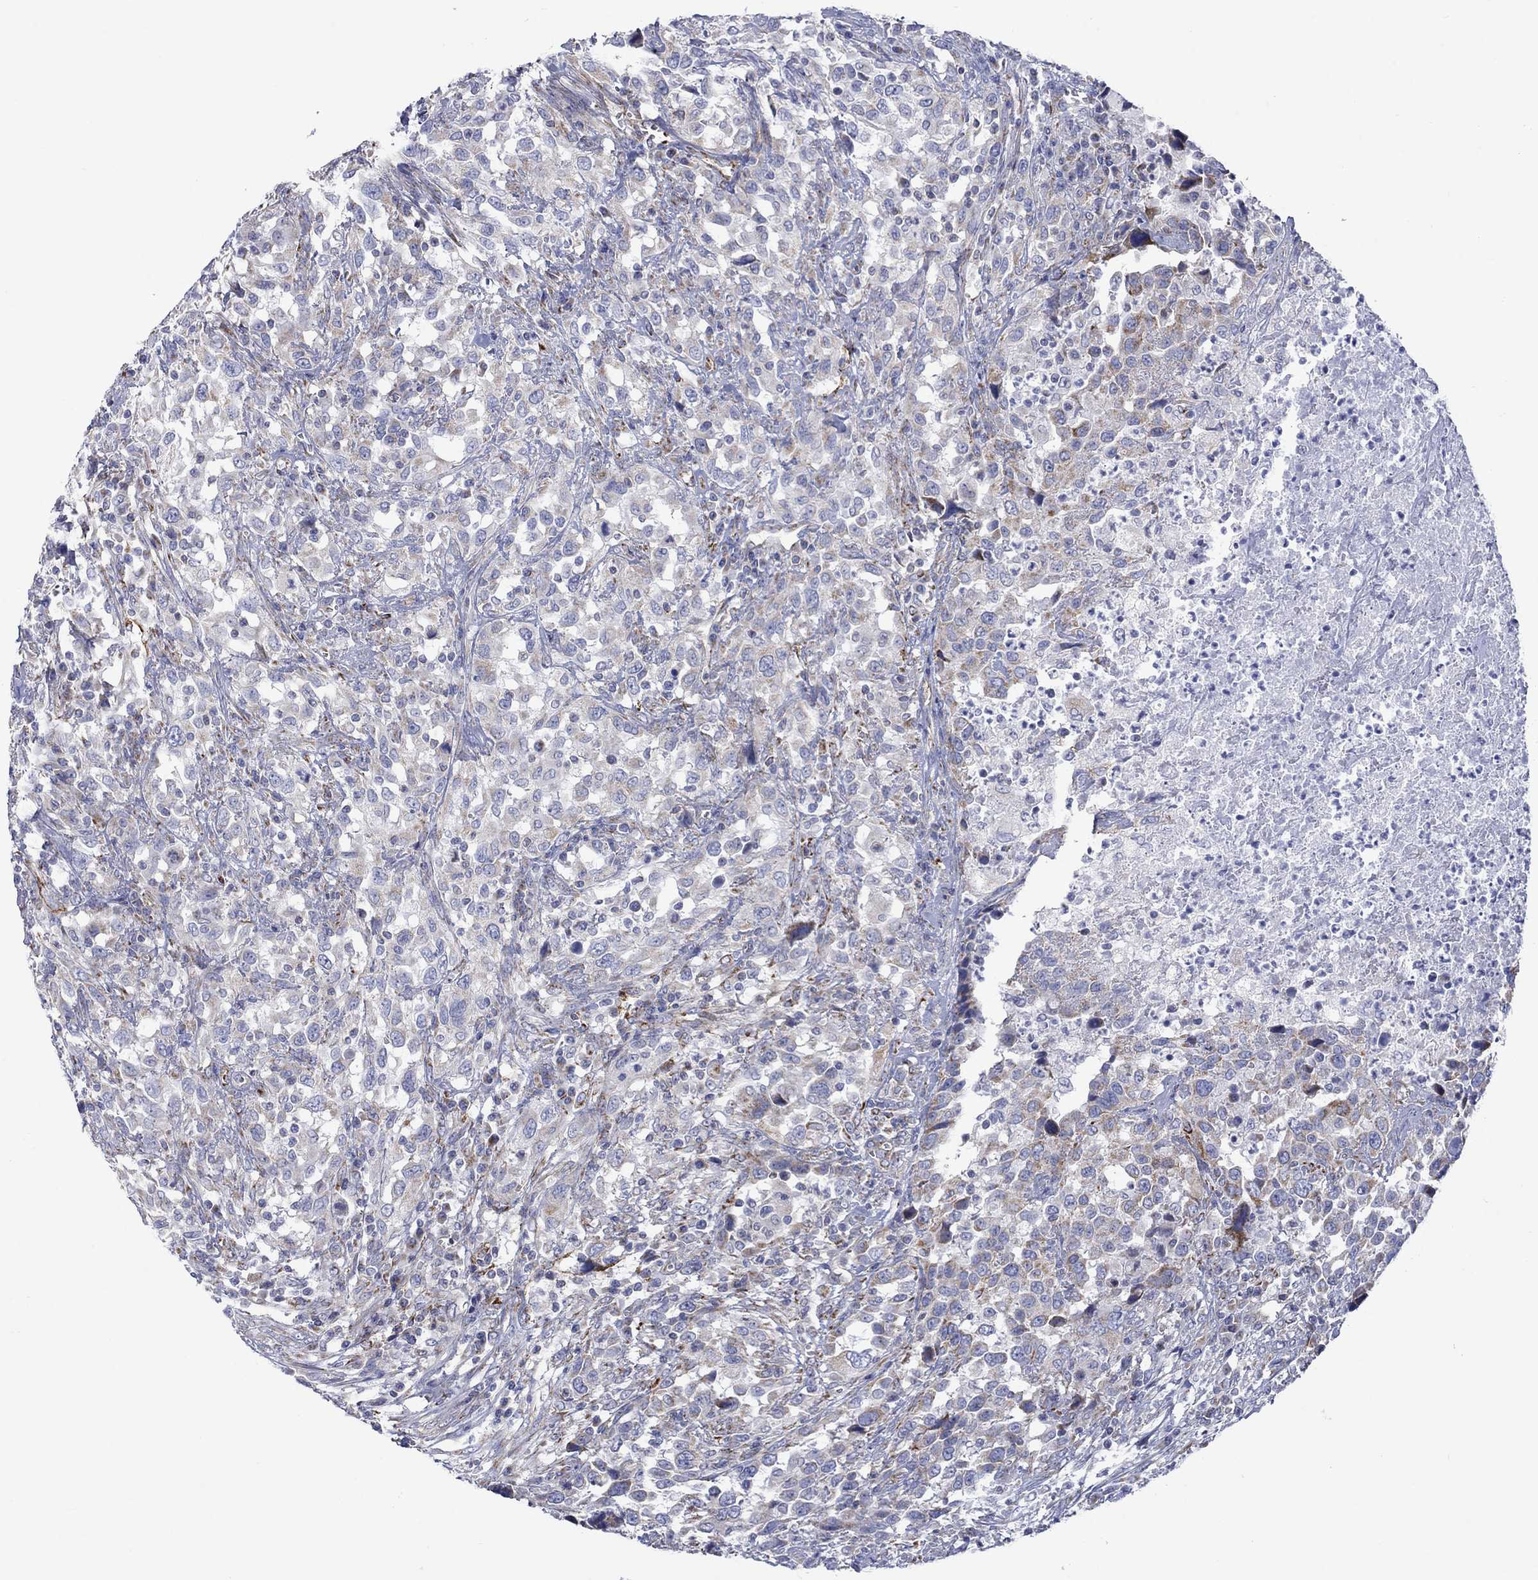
{"staining": {"intensity": "moderate", "quantity": "<25%", "location": "cytoplasmic/membranous"}, "tissue": "urothelial cancer", "cell_type": "Tumor cells", "image_type": "cancer", "snomed": [{"axis": "morphology", "description": "Urothelial carcinoma, NOS"}, {"axis": "morphology", "description": "Urothelial carcinoma, High grade"}, {"axis": "topography", "description": "Urinary bladder"}], "caption": "Immunohistochemical staining of urothelial carcinoma (high-grade) shows low levels of moderate cytoplasmic/membranous protein staining in about <25% of tumor cells. The protein is shown in brown color, while the nuclei are stained blue.", "gene": "CISD1", "patient": {"sex": "female", "age": 64}}